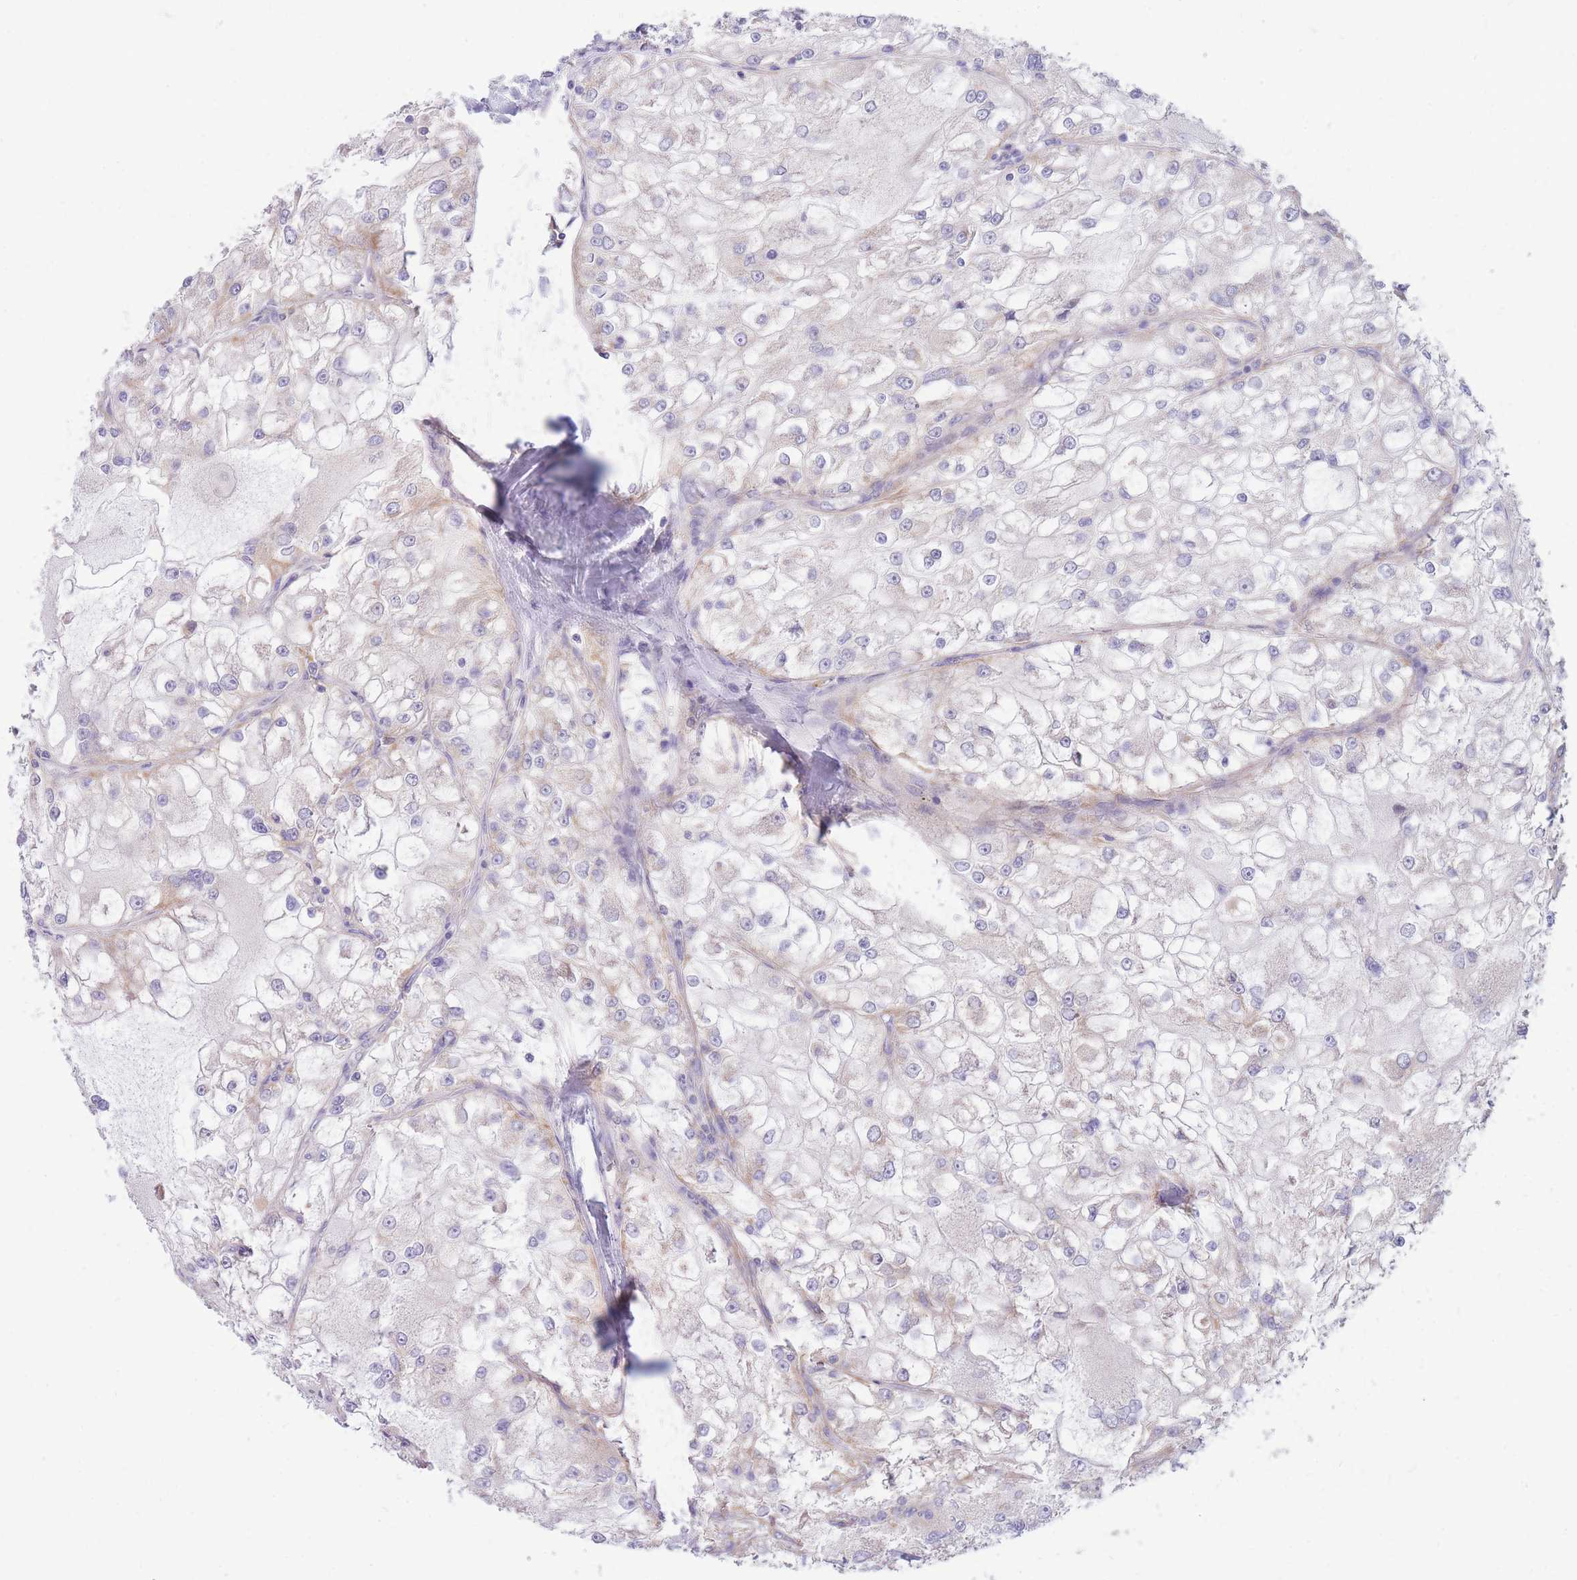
{"staining": {"intensity": "negative", "quantity": "none", "location": "none"}, "tissue": "renal cancer", "cell_type": "Tumor cells", "image_type": "cancer", "snomed": [{"axis": "morphology", "description": "Adenocarcinoma, NOS"}, {"axis": "topography", "description": "Kidney"}], "caption": "Micrograph shows no protein expression in tumor cells of renal cancer tissue.", "gene": "MRPS9", "patient": {"sex": "female", "age": 72}}